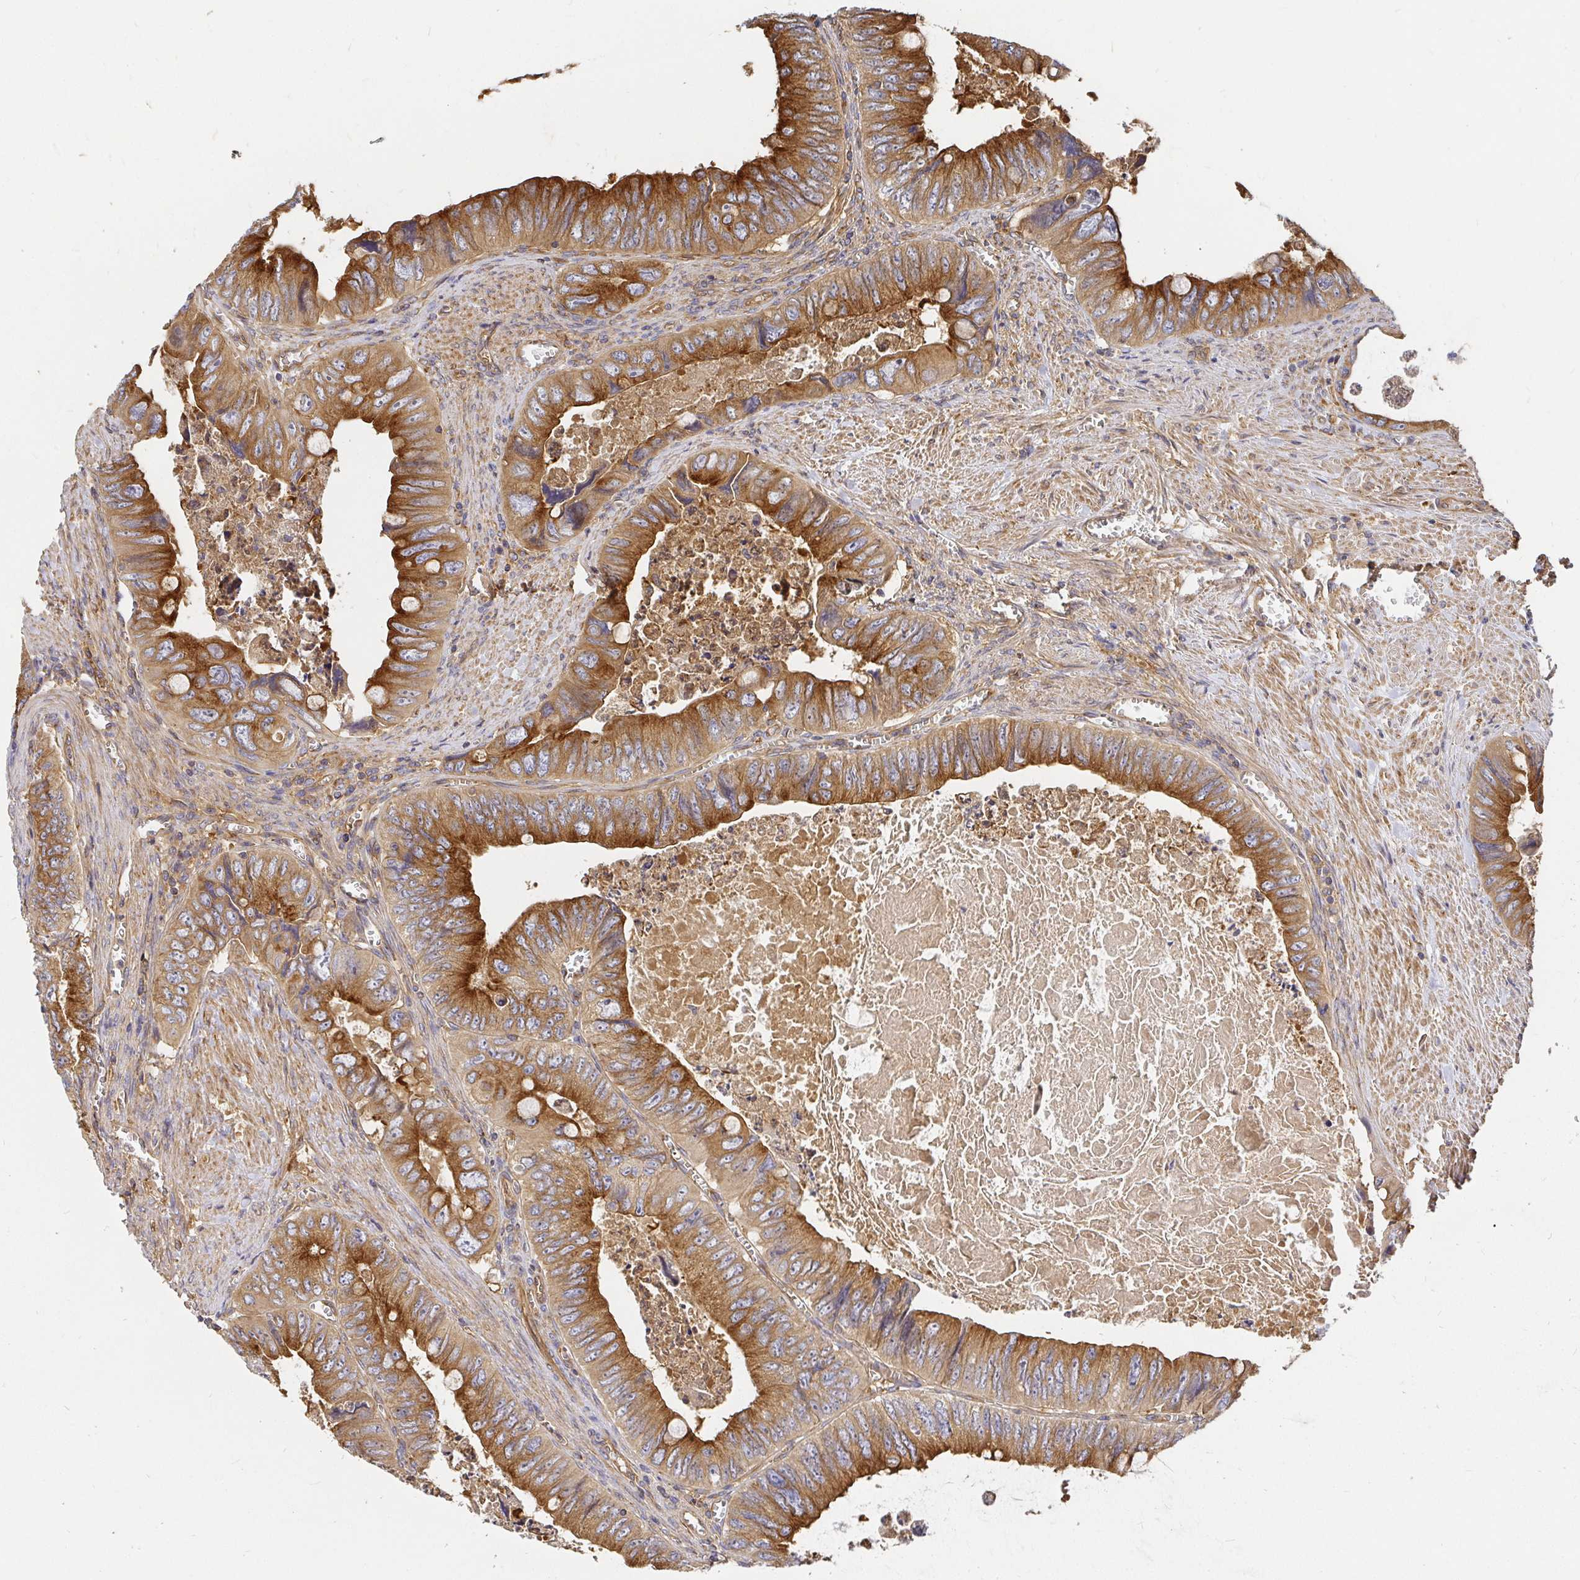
{"staining": {"intensity": "moderate", "quantity": ">75%", "location": "cytoplasmic/membranous"}, "tissue": "colorectal cancer", "cell_type": "Tumor cells", "image_type": "cancer", "snomed": [{"axis": "morphology", "description": "Adenocarcinoma, NOS"}, {"axis": "topography", "description": "Colon"}], "caption": "A brown stain labels moderate cytoplasmic/membranous expression of a protein in colorectal adenocarcinoma tumor cells.", "gene": "KIF5B", "patient": {"sex": "female", "age": 84}}